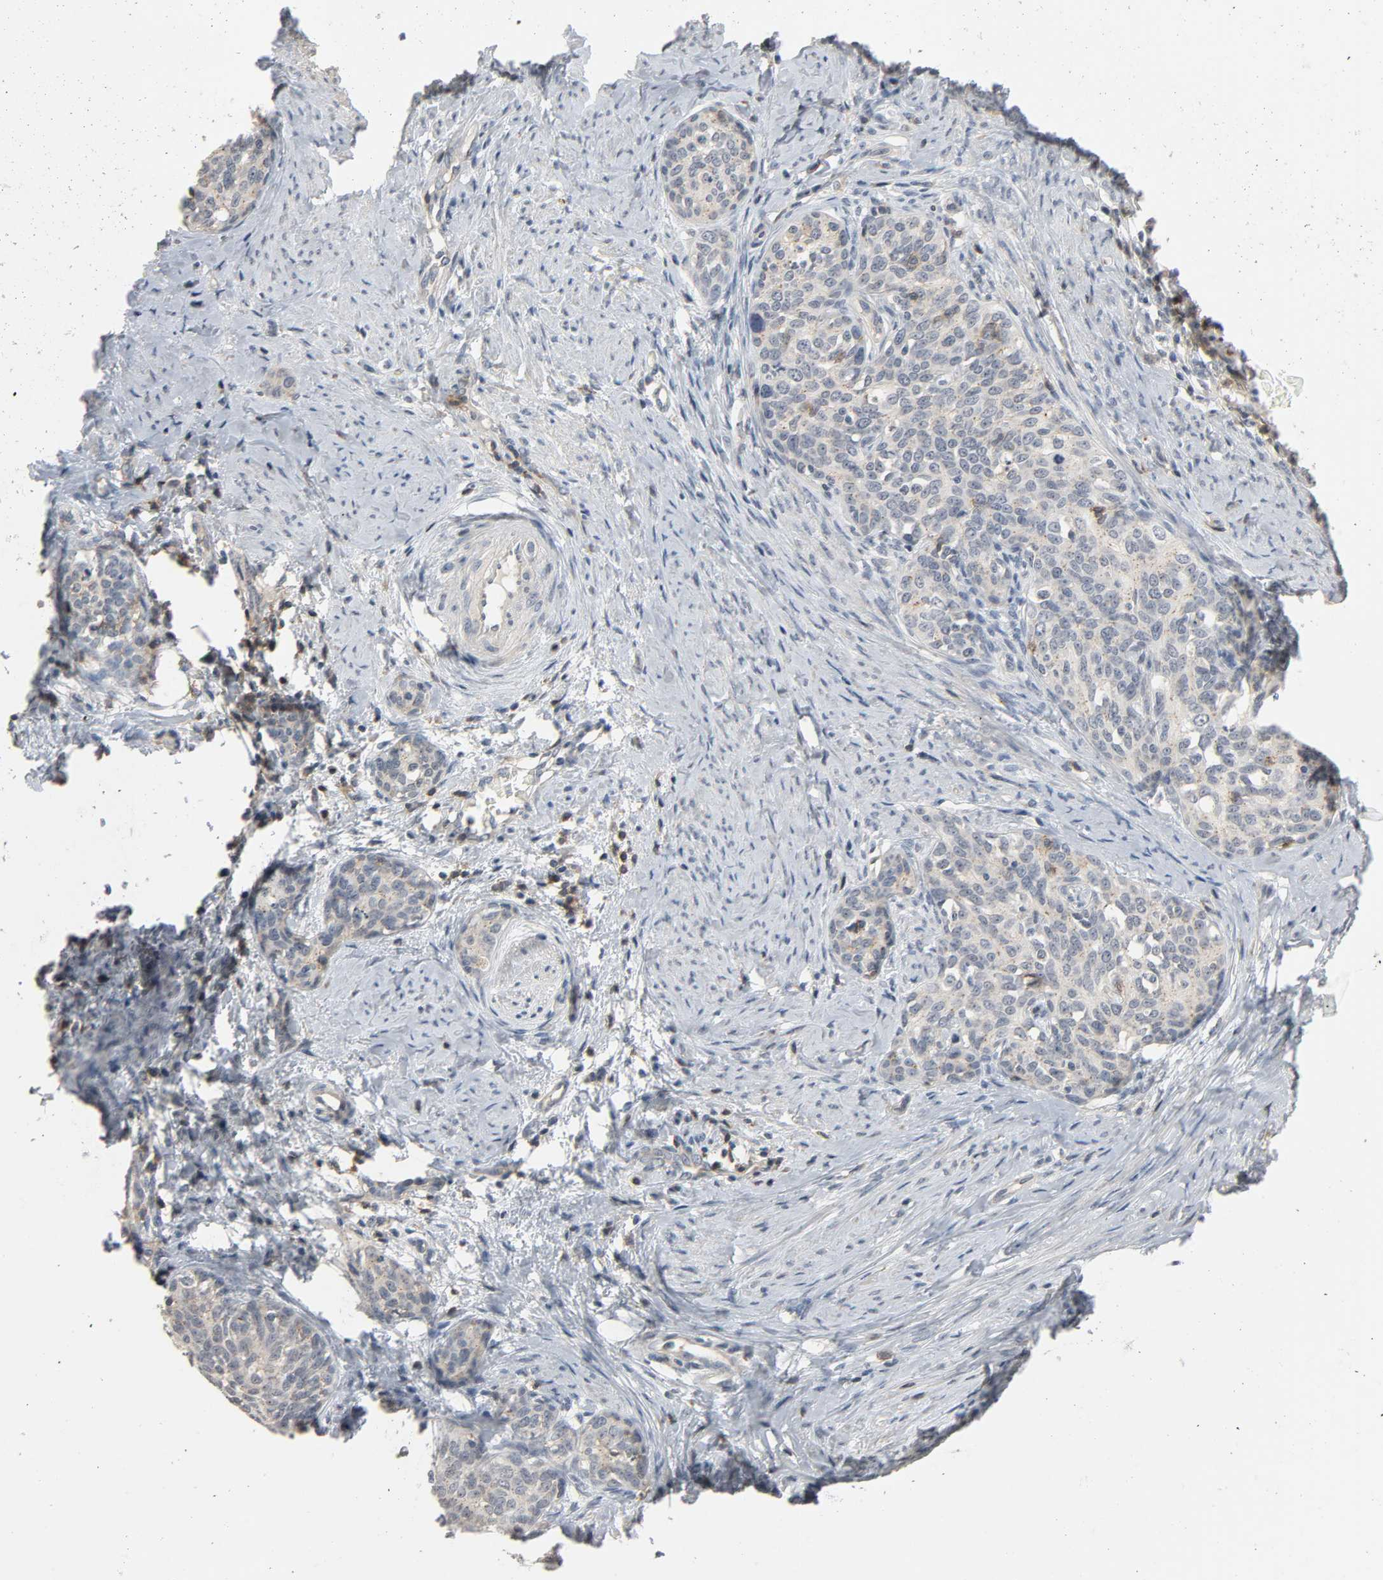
{"staining": {"intensity": "weak", "quantity": "<25%", "location": "cytoplasmic/membranous"}, "tissue": "cervical cancer", "cell_type": "Tumor cells", "image_type": "cancer", "snomed": [{"axis": "morphology", "description": "Squamous cell carcinoma, NOS"}, {"axis": "morphology", "description": "Adenocarcinoma, NOS"}, {"axis": "topography", "description": "Cervix"}], "caption": "The photomicrograph reveals no staining of tumor cells in cervical squamous cell carcinoma.", "gene": "CD4", "patient": {"sex": "female", "age": 52}}